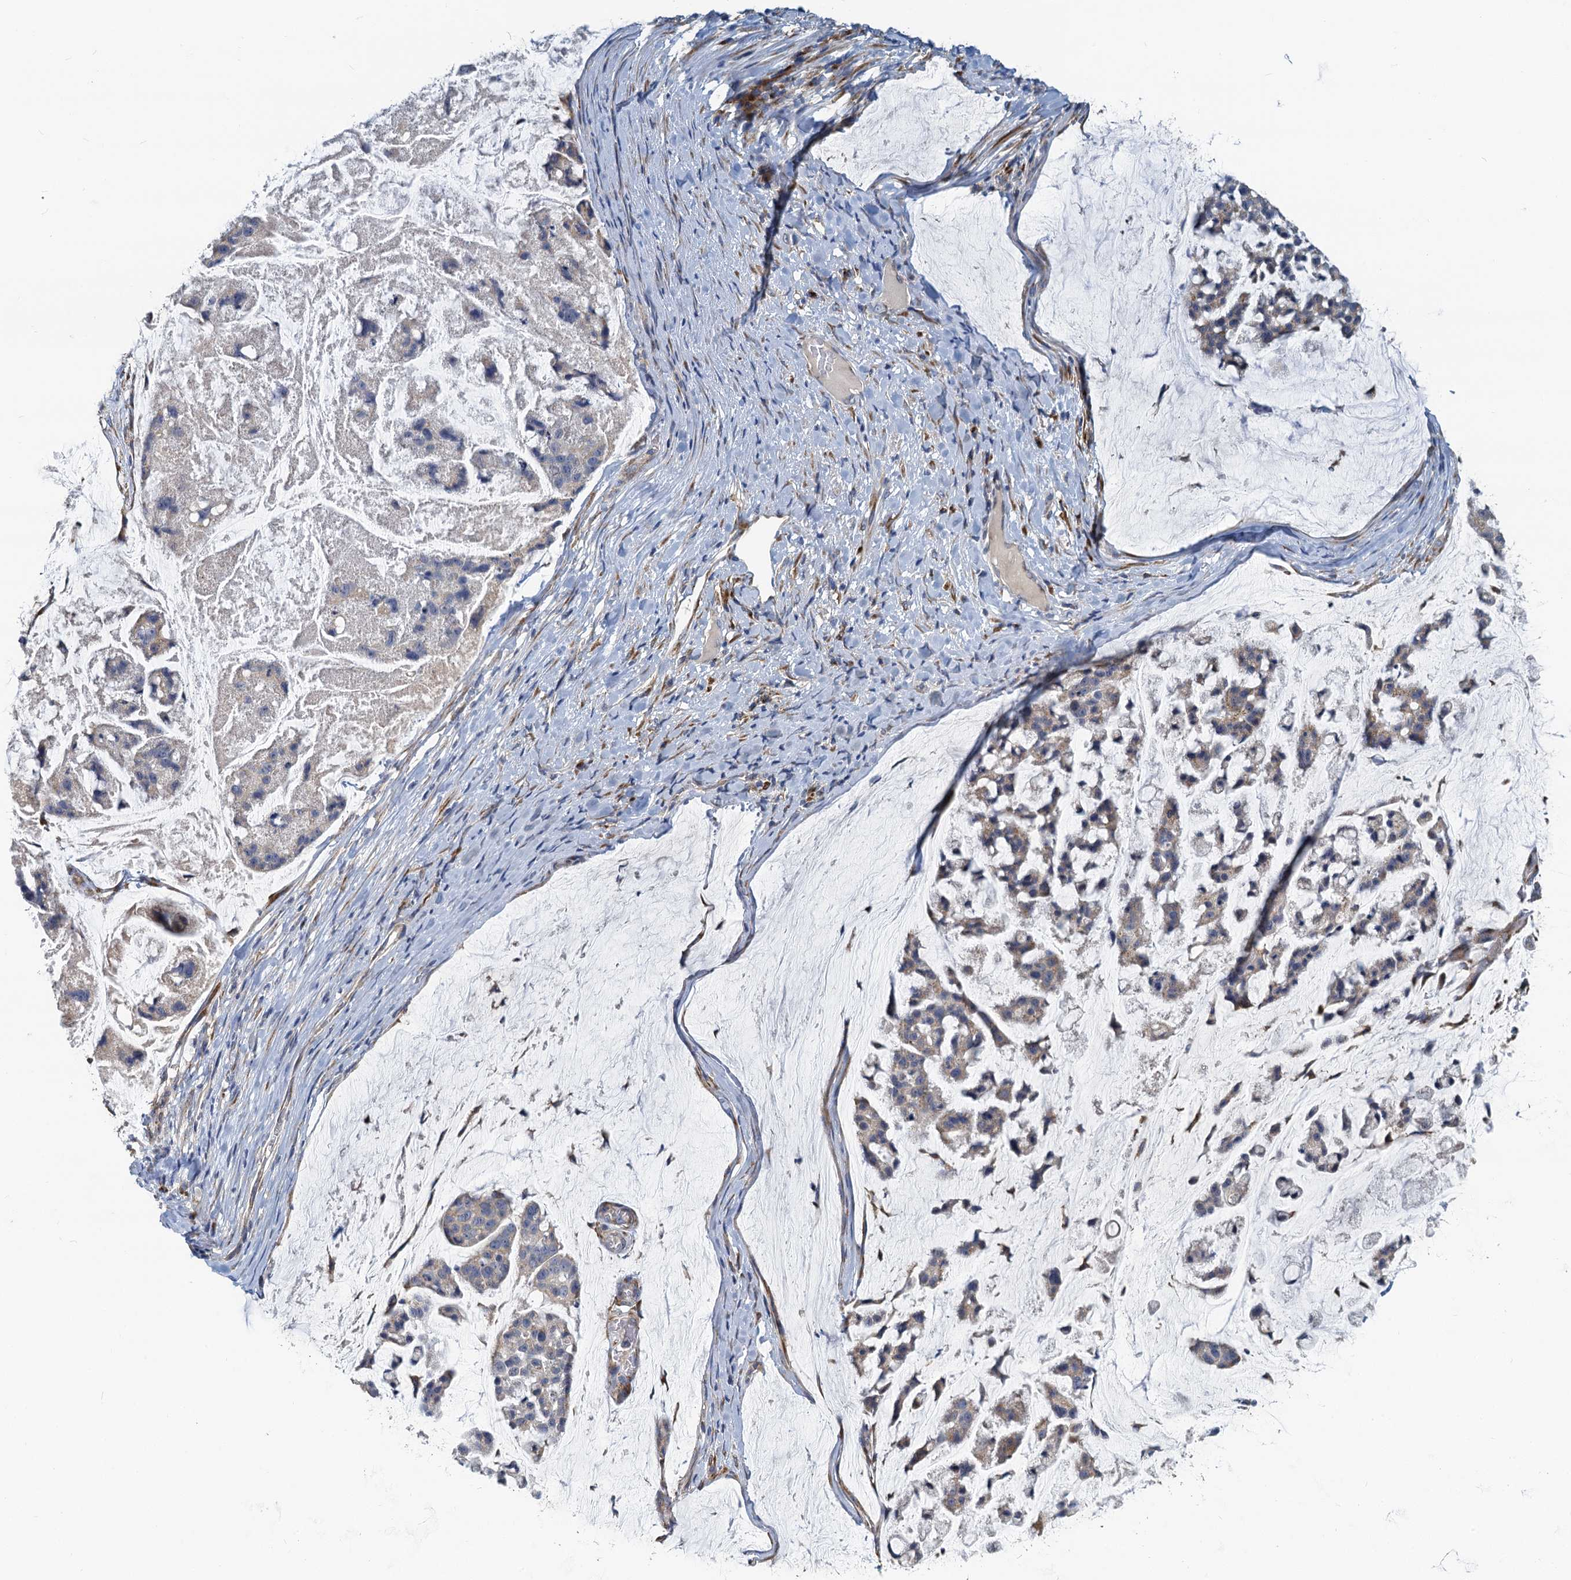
{"staining": {"intensity": "weak", "quantity": "25%-75%", "location": "cytoplasmic/membranous"}, "tissue": "stomach cancer", "cell_type": "Tumor cells", "image_type": "cancer", "snomed": [{"axis": "morphology", "description": "Adenocarcinoma, NOS"}, {"axis": "topography", "description": "Stomach, lower"}], "caption": "DAB (3,3'-diaminobenzidine) immunohistochemical staining of stomach cancer (adenocarcinoma) demonstrates weak cytoplasmic/membranous protein expression in approximately 25%-75% of tumor cells.", "gene": "NKAPD1", "patient": {"sex": "male", "age": 67}}